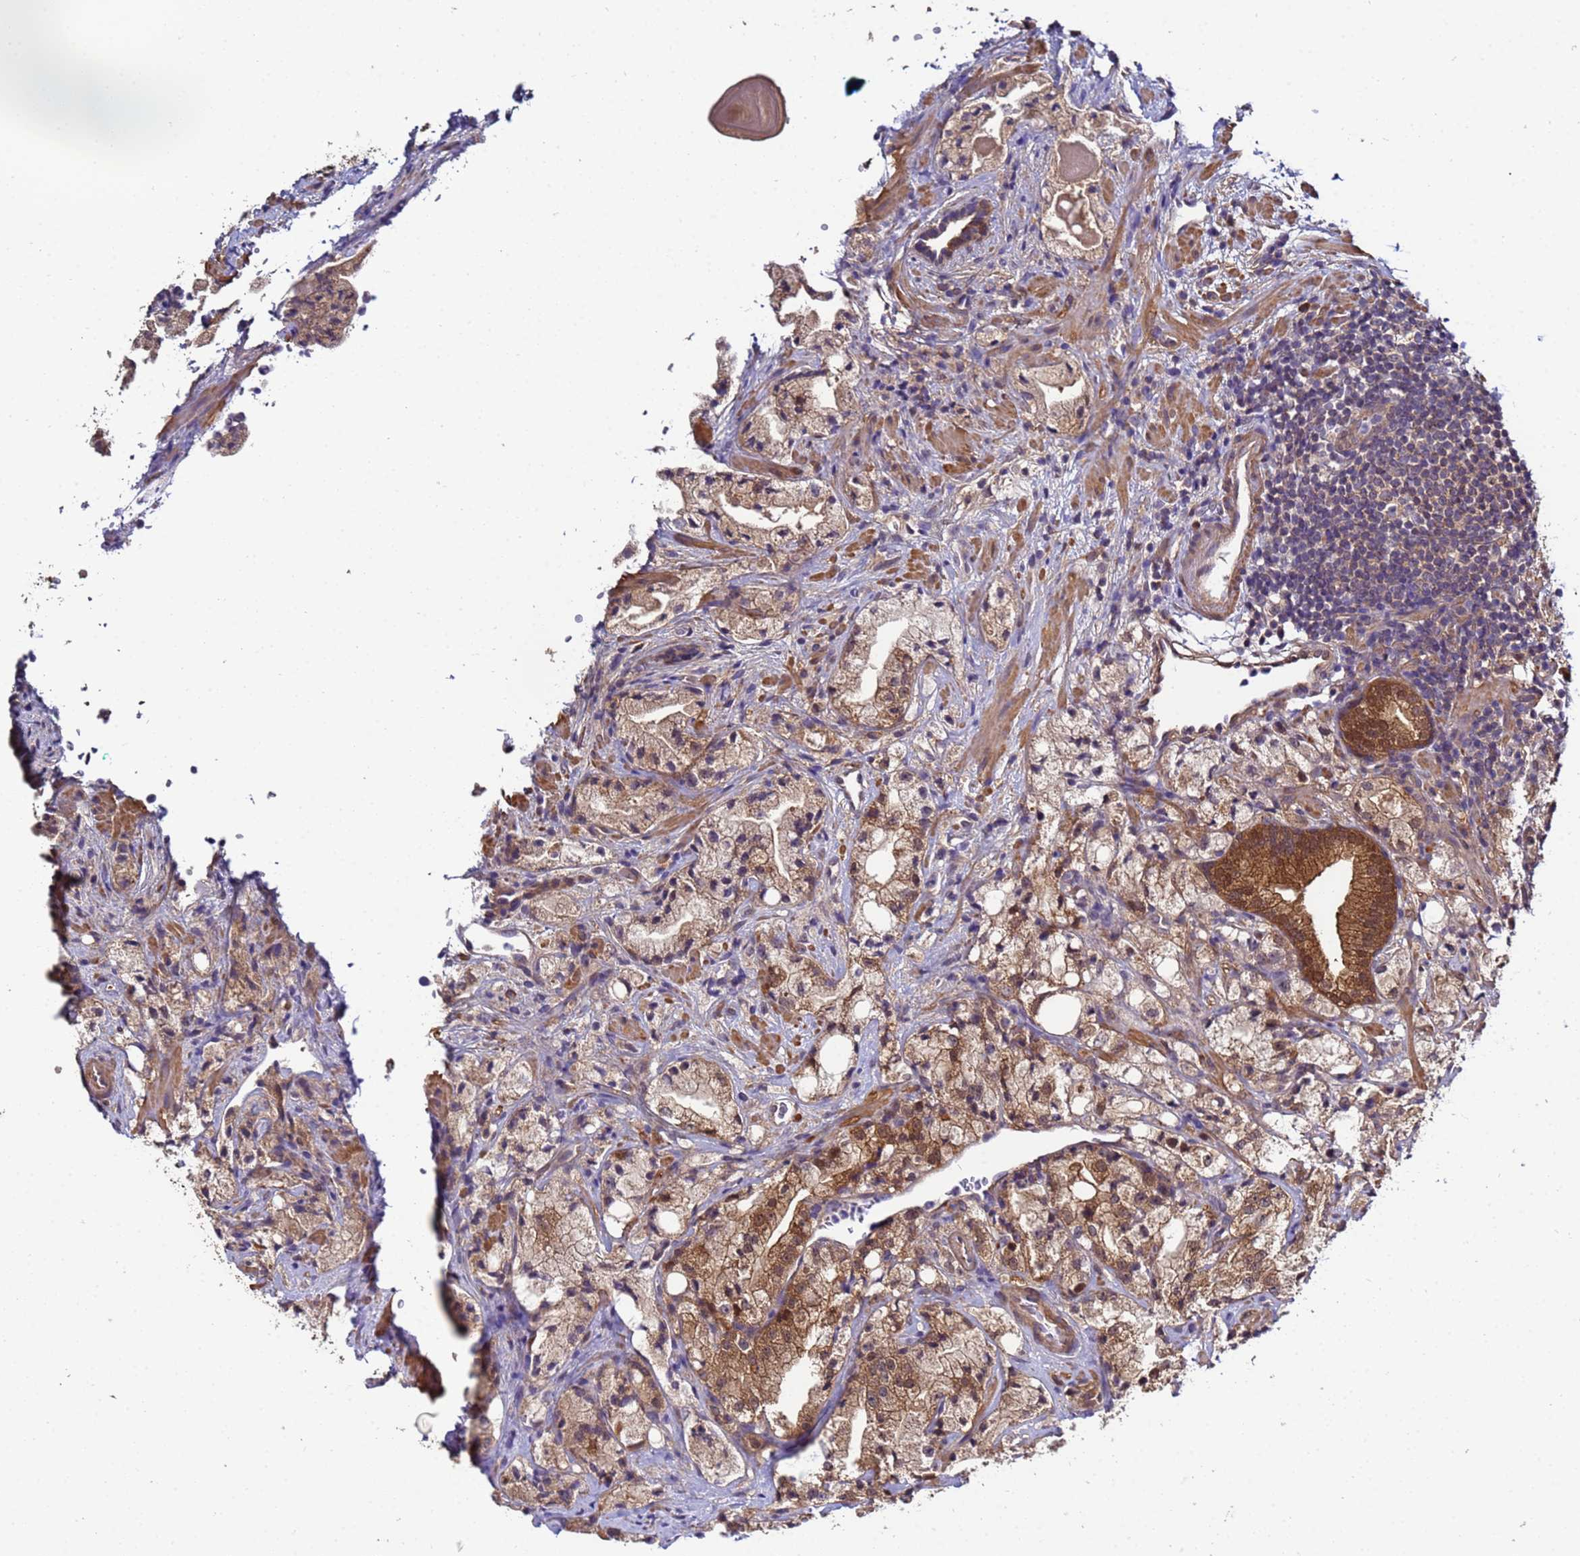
{"staining": {"intensity": "weak", "quantity": ">75%", "location": "cytoplasmic/membranous"}, "tissue": "prostate cancer", "cell_type": "Tumor cells", "image_type": "cancer", "snomed": [{"axis": "morphology", "description": "Adenocarcinoma, High grade"}, {"axis": "topography", "description": "Prostate"}], "caption": "IHC photomicrograph of neoplastic tissue: human adenocarcinoma (high-grade) (prostate) stained using immunohistochemistry reveals low levels of weak protein expression localized specifically in the cytoplasmic/membranous of tumor cells, appearing as a cytoplasmic/membranous brown color.", "gene": "NAXE", "patient": {"sex": "male", "age": 64}}